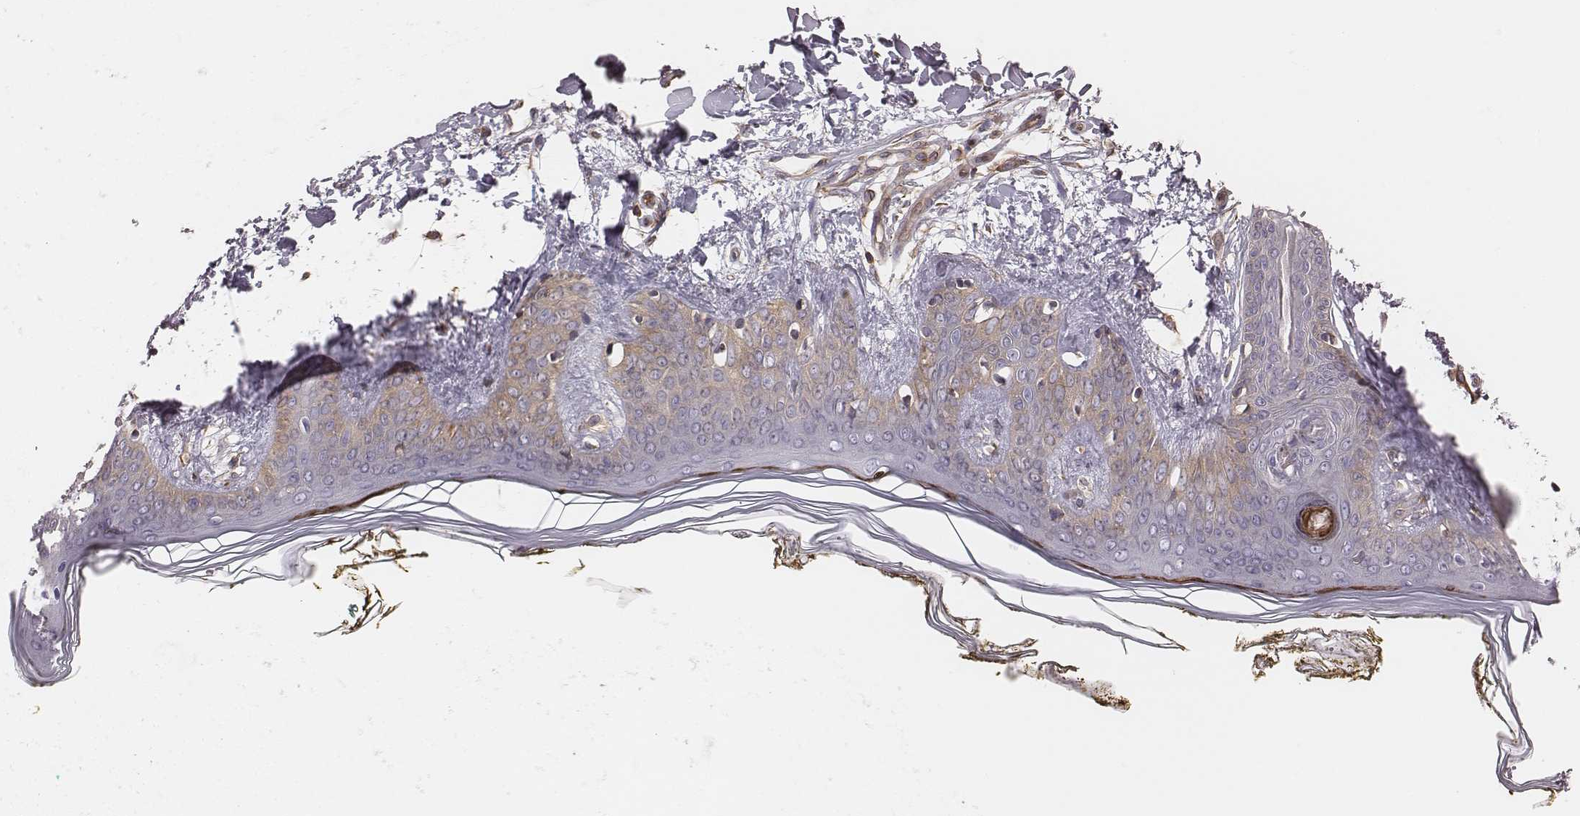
{"staining": {"intensity": "moderate", "quantity": ">75%", "location": "cytoplasmic/membranous"}, "tissue": "skin", "cell_type": "Fibroblasts", "image_type": "normal", "snomed": [{"axis": "morphology", "description": "Normal tissue, NOS"}, {"axis": "topography", "description": "Skin"}], "caption": "Brown immunohistochemical staining in normal skin reveals moderate cytoplasmic/membranous staining in approximately >75% of fibroblasts.", "gene": "CAD", "patient": {"sex": "female", "age": 34}}